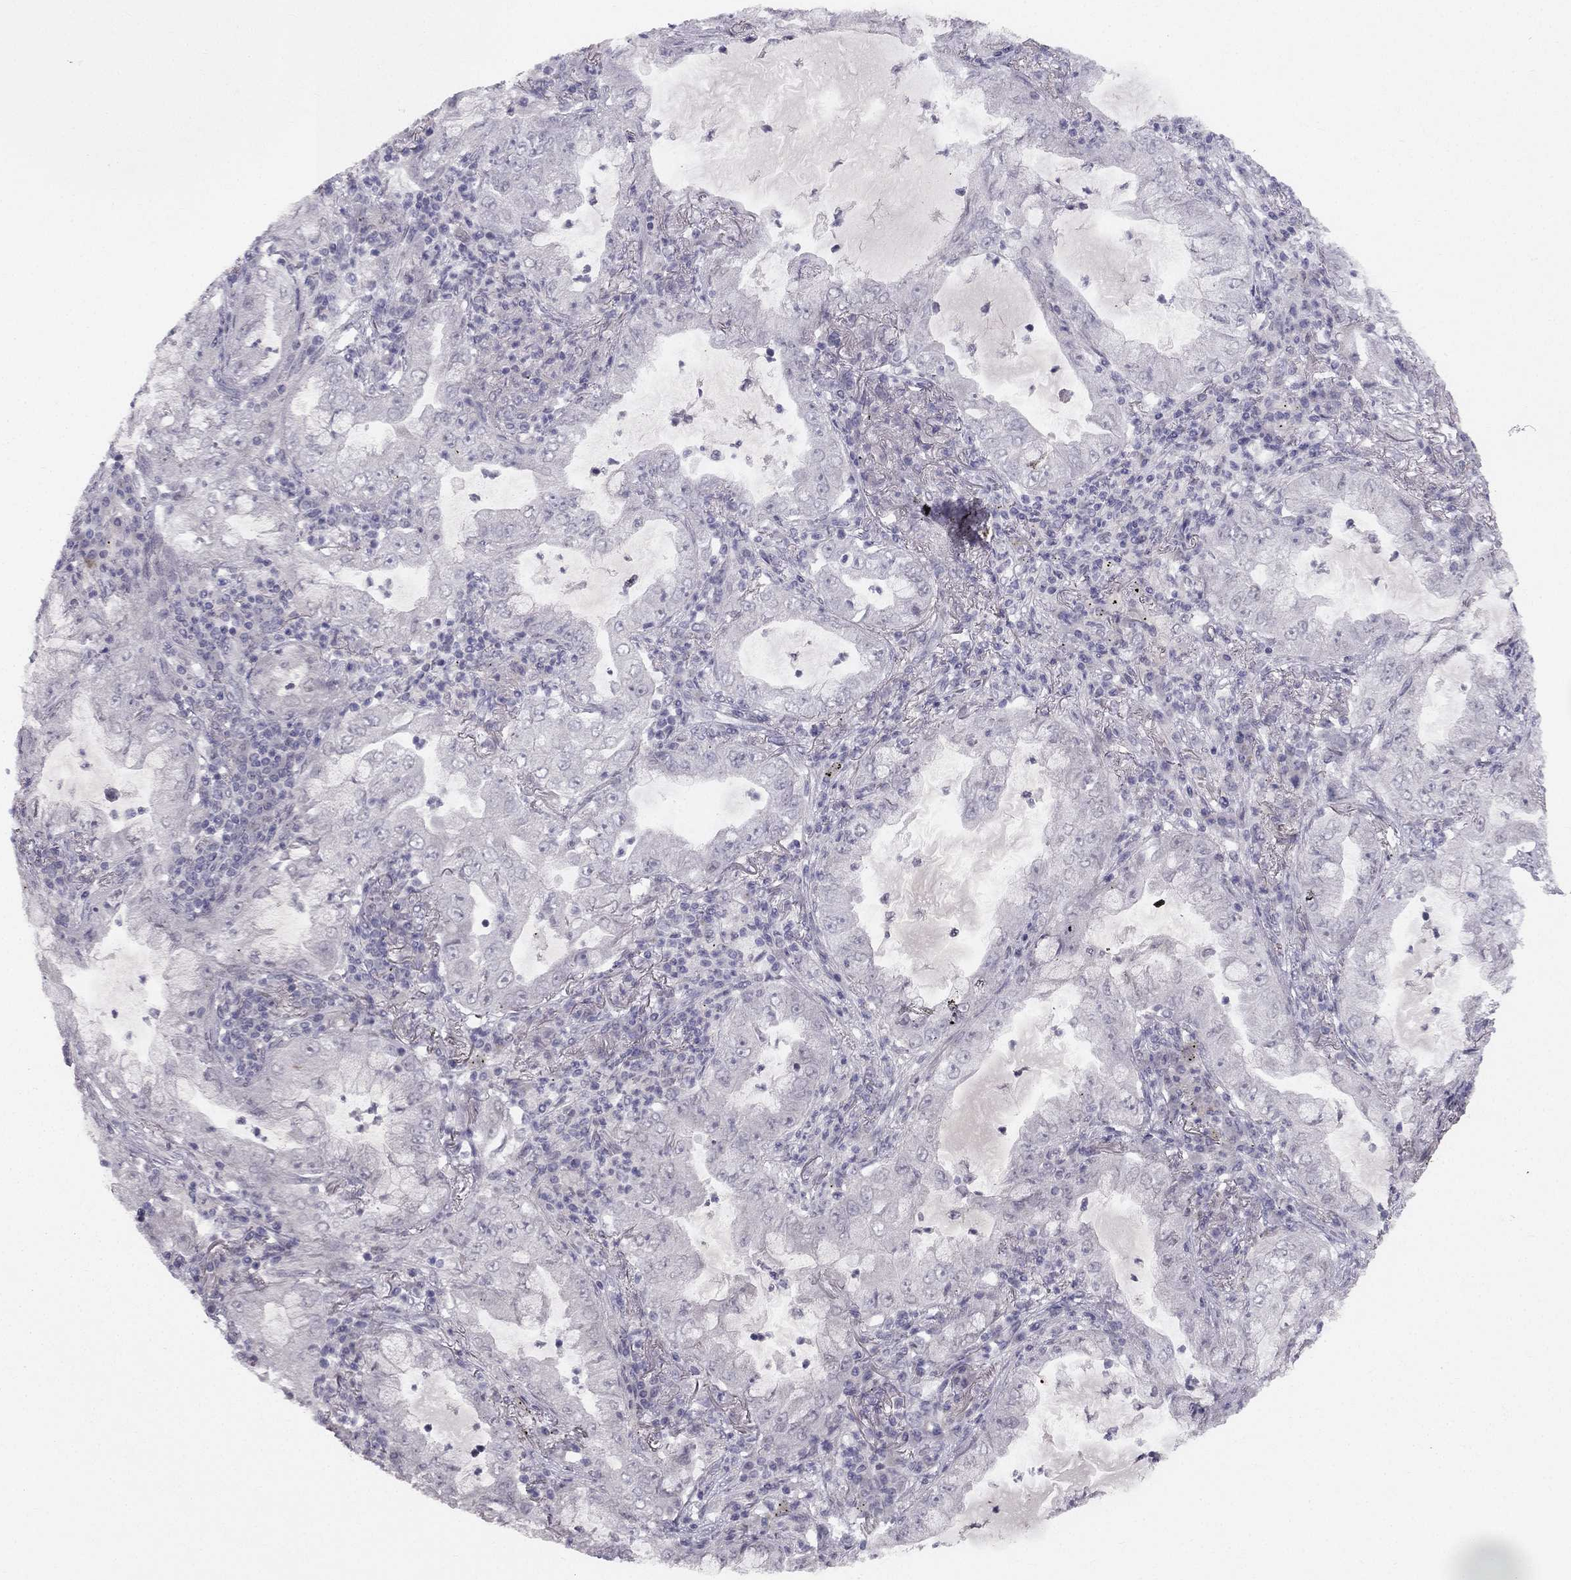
{"staining": {"intensity": "negative", "quantity": "none", "location": "none"}, "tissue": "lung cancer", "cell_type": "Tumor cells", "image_type": "cancer", "snomed": [{"axis": "morphology", "description": "Adenocarcinoma, NOS"}, {"axis": "topography", "description": "Lung"}], "caption": "The immunohistochemistry micrograph has no significant positivity in tumor cells of adenocarcinoma (lung) tissue.", "gene": "TRPS1", "patient": {"sex": "female", "age": 73}}